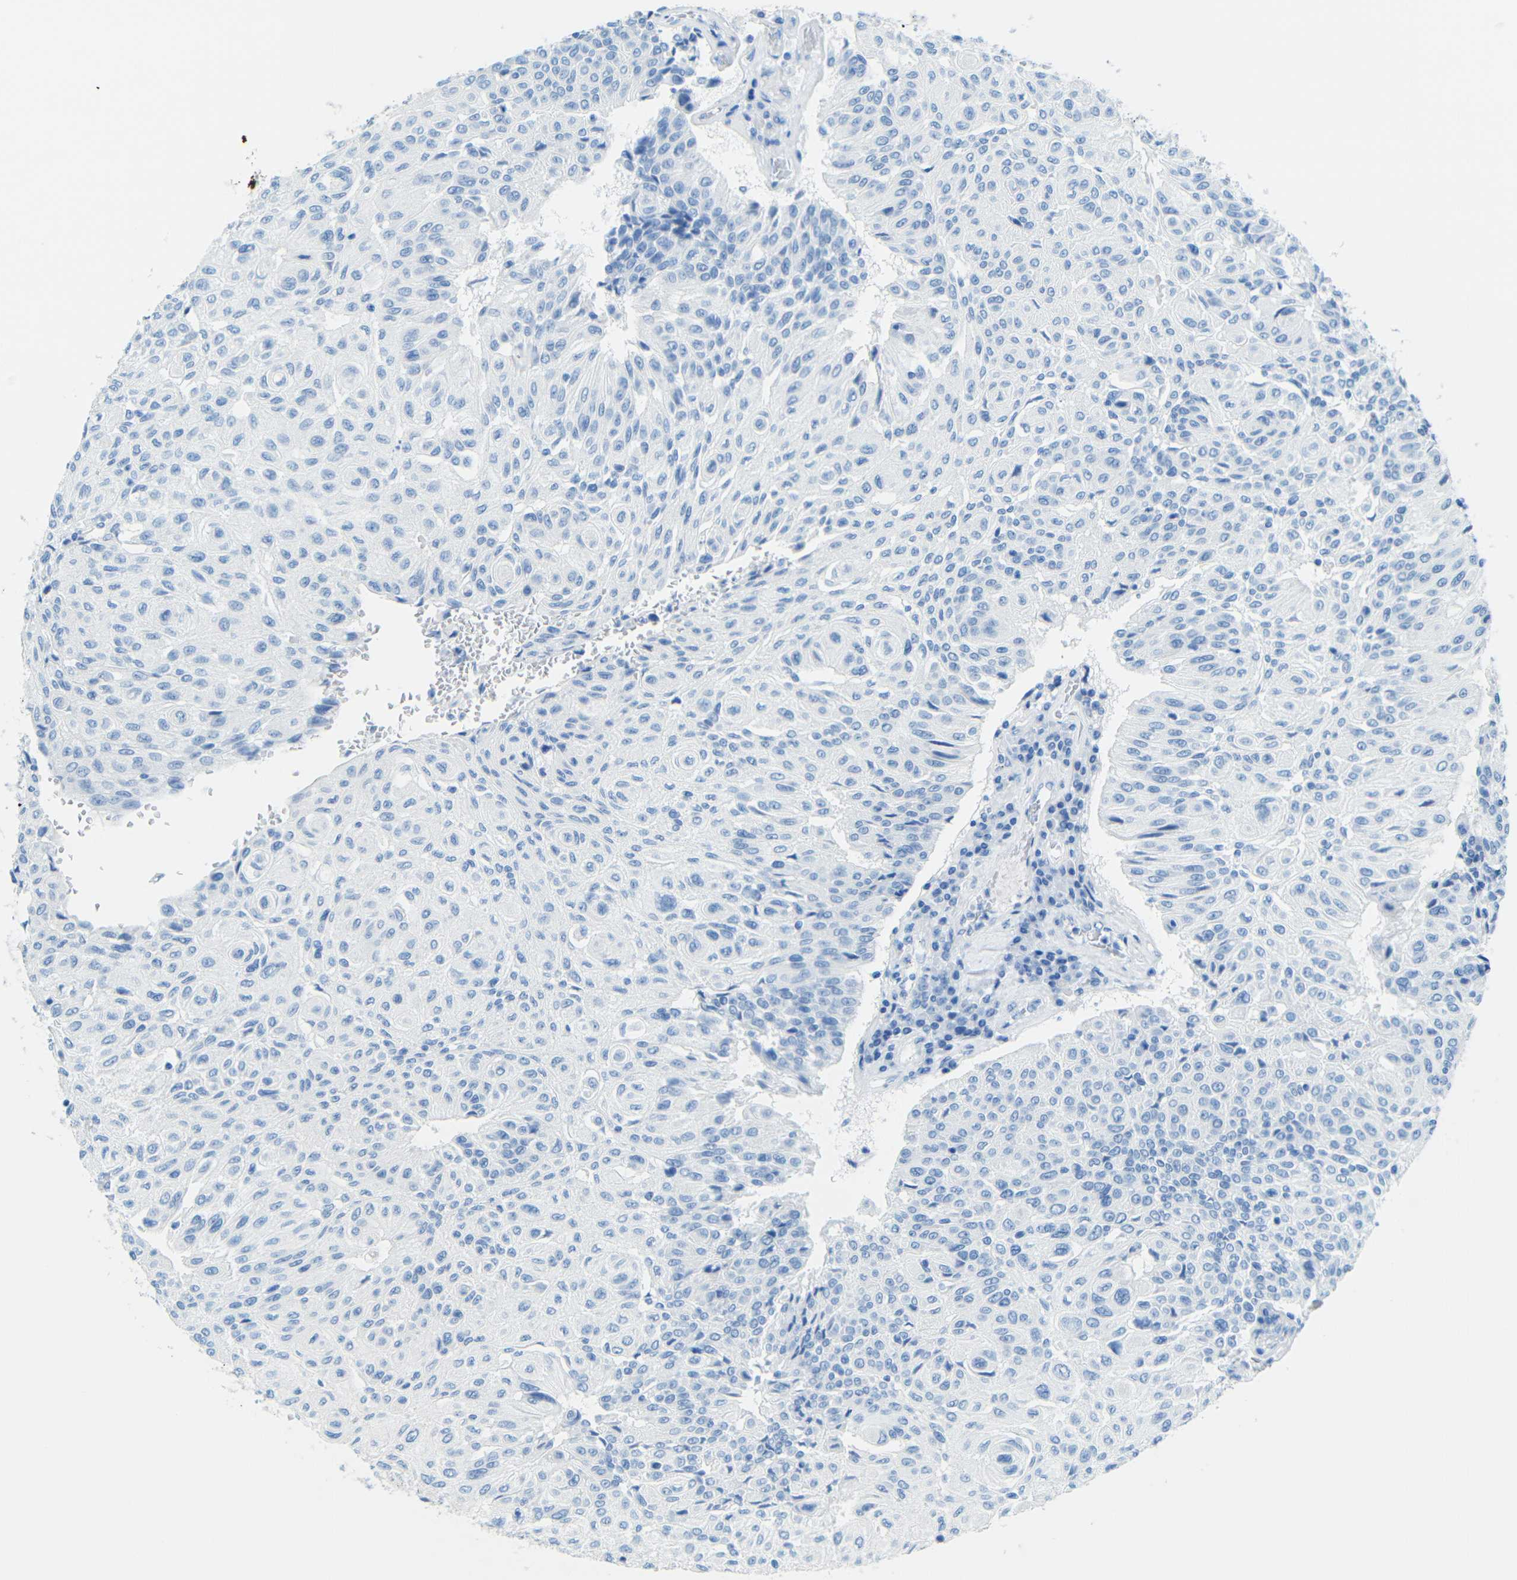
{"staining": {"intensity": "negative", "quantity": "none", "location": "none"}, "tissue": "urothelial cancer", "cell_type": "Tumor cells", "image_type": "cancer", "snomed": [{"axis": "morphology", "description": "Urothelial carcinoma, High grade"}, {"axis": "topography", "description": "Urinary bladder"}], "caption": "This is an immunohistochemistry (IHC) image of high-grade urothelial carcinoma. There is no positivity in tumor cells.", "gene": "TUBB4B", "patient": {"sex": "male", "age": 66}}